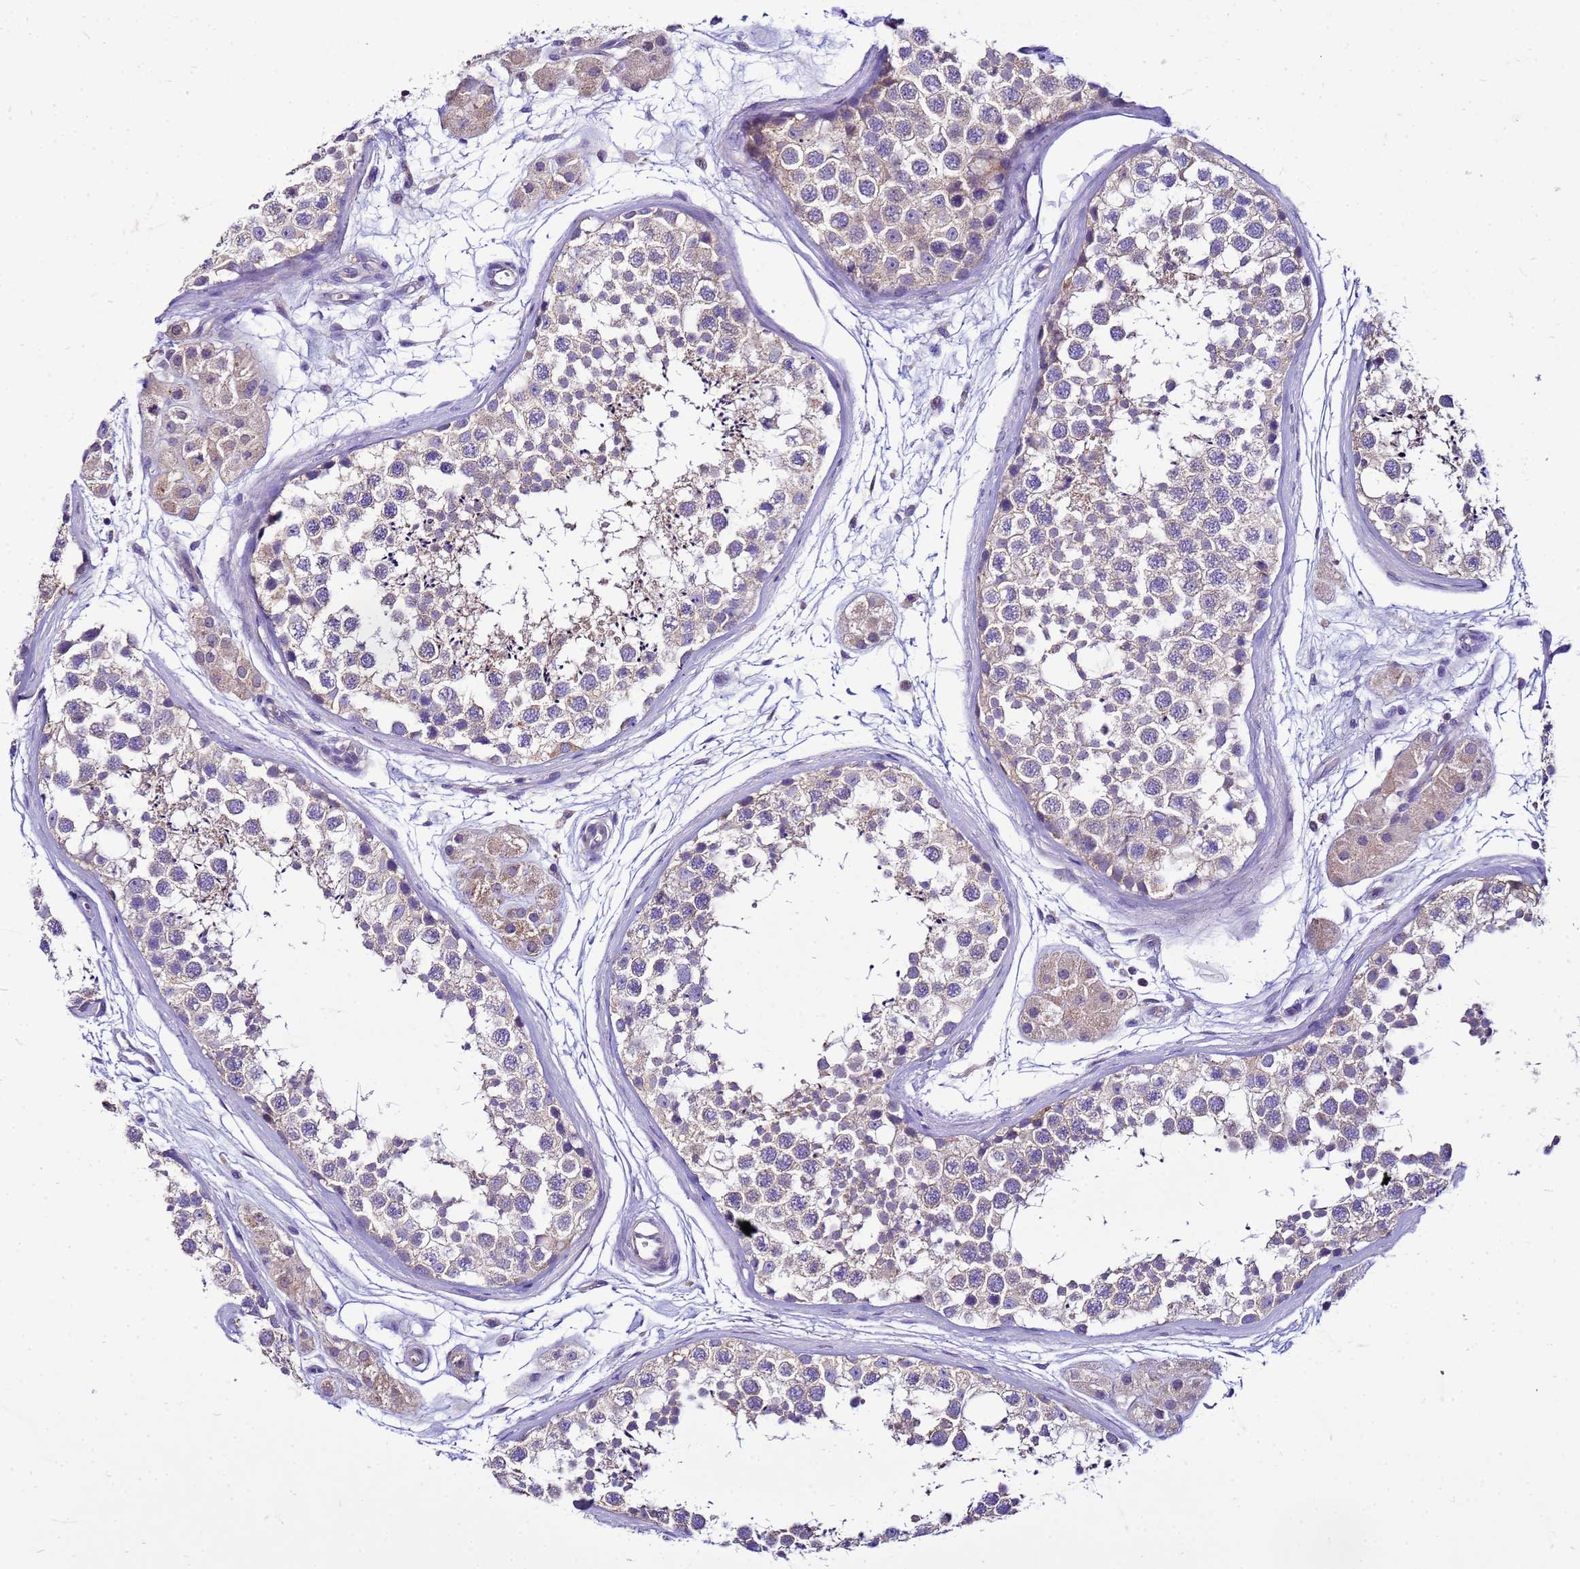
{"staining": {"intensity": "weak", "quantity": ">75%", "location": "cytoplasmic/membranous"}, "tissue": "testis", "cell_type": "Cells in seminiferous ducts", "image_type": "normal", "snomed": [{"axis": "morphology", "description": "Normal tissue, NOS"}, {"axis": "topography", "description": "Testis"}], "caption": "The immunohistochemical stain shows weak cytoplasmic/membranous expression in cells in seminiferous ducts of benign testis. (Brightfield microscopy of DAB IHC at high magnification).", "gene": "PKD1", "patient": {"sex": "male", "age": 56}}